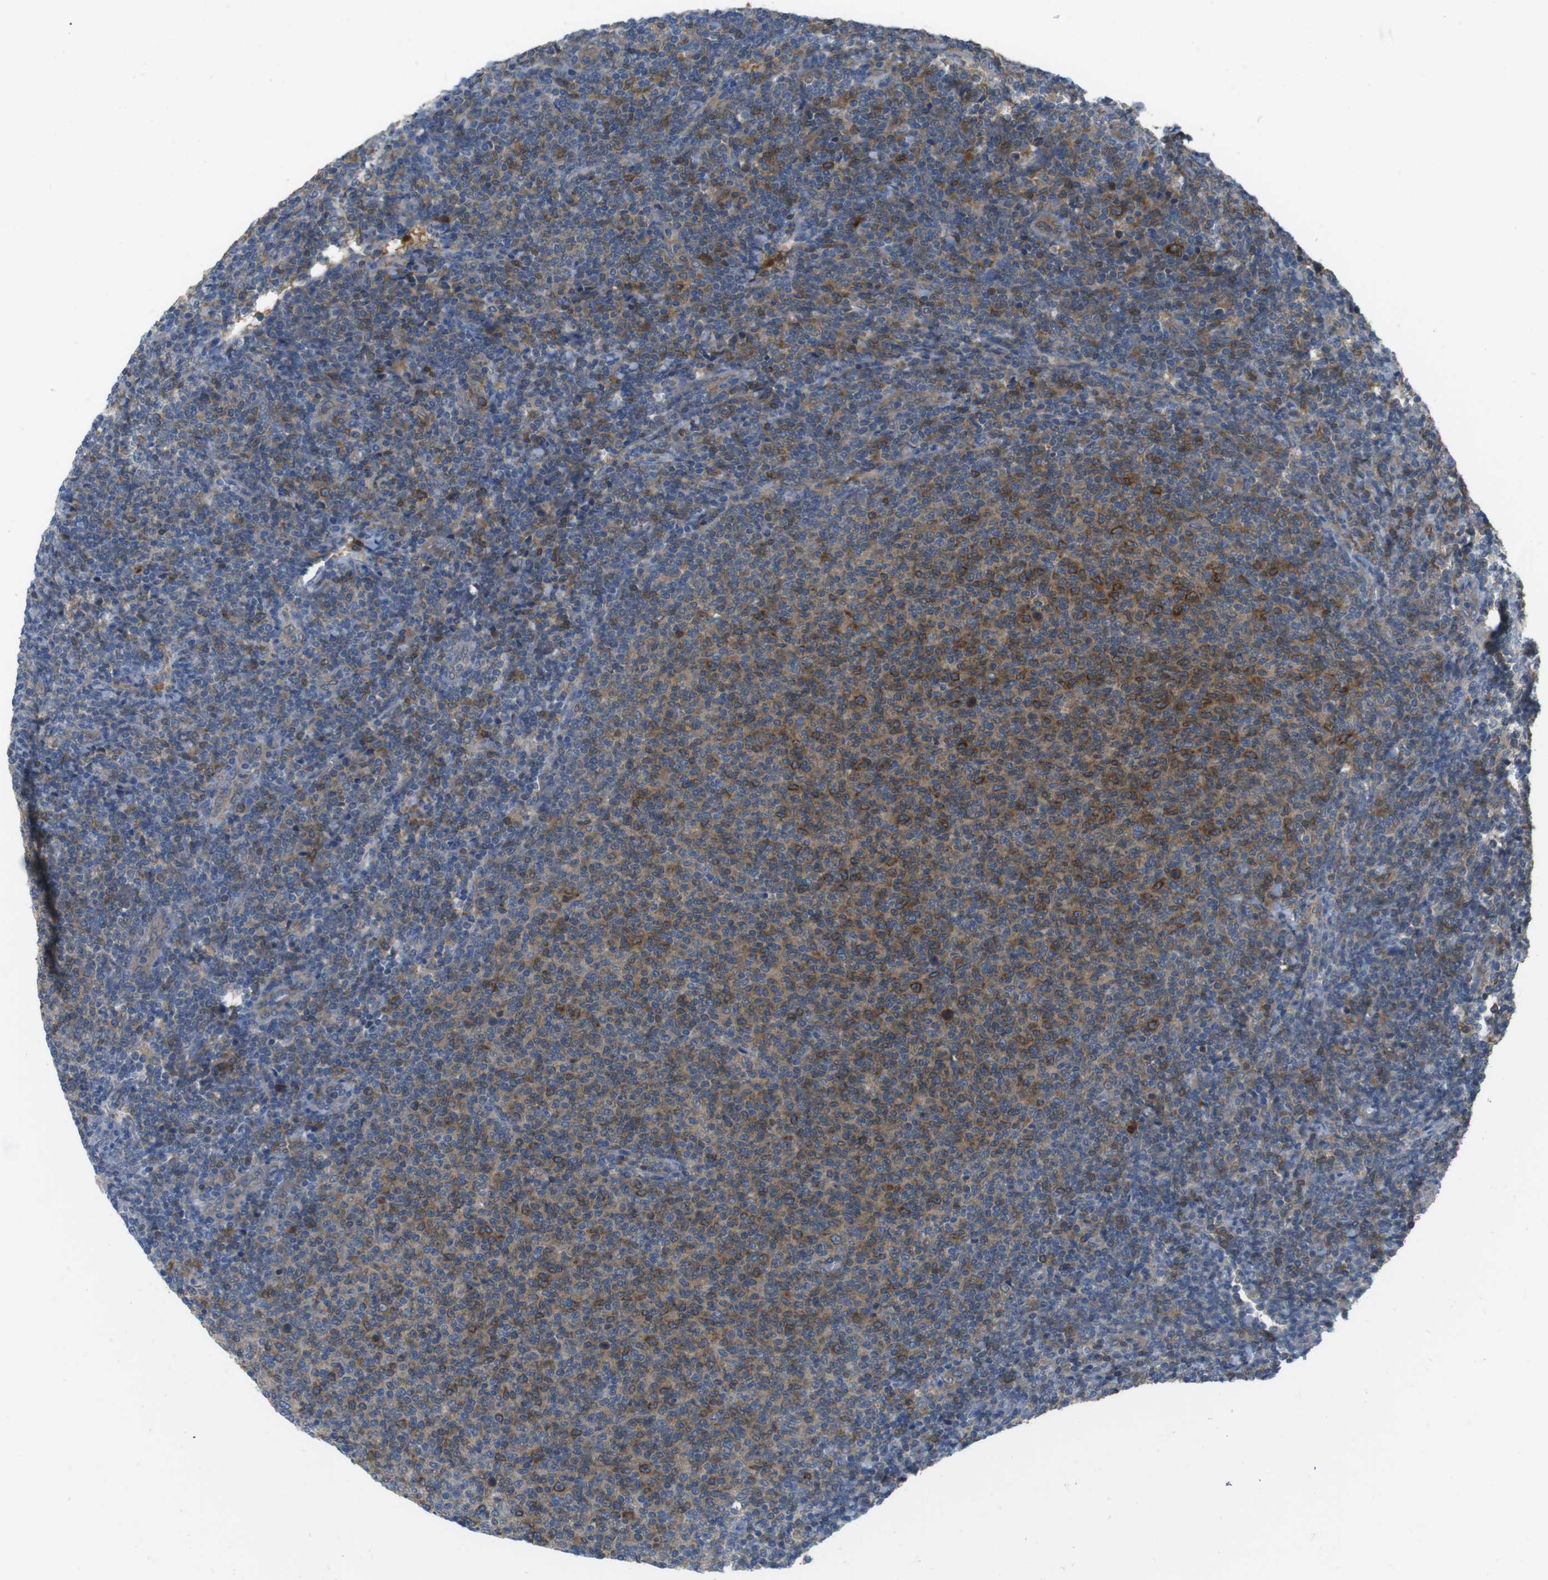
{"staining": {"intensity": "strong", "quantity": "<25%", "location": "cytoplasmic/membranous"}, "tissue": "lymphoma", "cell_type": "Tumor cells", "image_type": "cancer", "snomed": [{"axis": "morphology", "description": "Malignant lymphoma, non-Hodgkin's type, Low grade"}, {"axis": "topography", "description": "Lymph node"}], "caption": "IHC histopathology image of neoplastic tissue: malignant lymphoma, non-Hodgkin's type (low-grade) stained using immunohistochemistry (IHC) shows medium levels of strong protein expression localized specifically in the cytoplasmic/membranous of tumor cells, appearing as a cytoplasmic/membranous brown color.", "gene": "MTHFD1", "patient": {"sex": "male", "age": 66}}